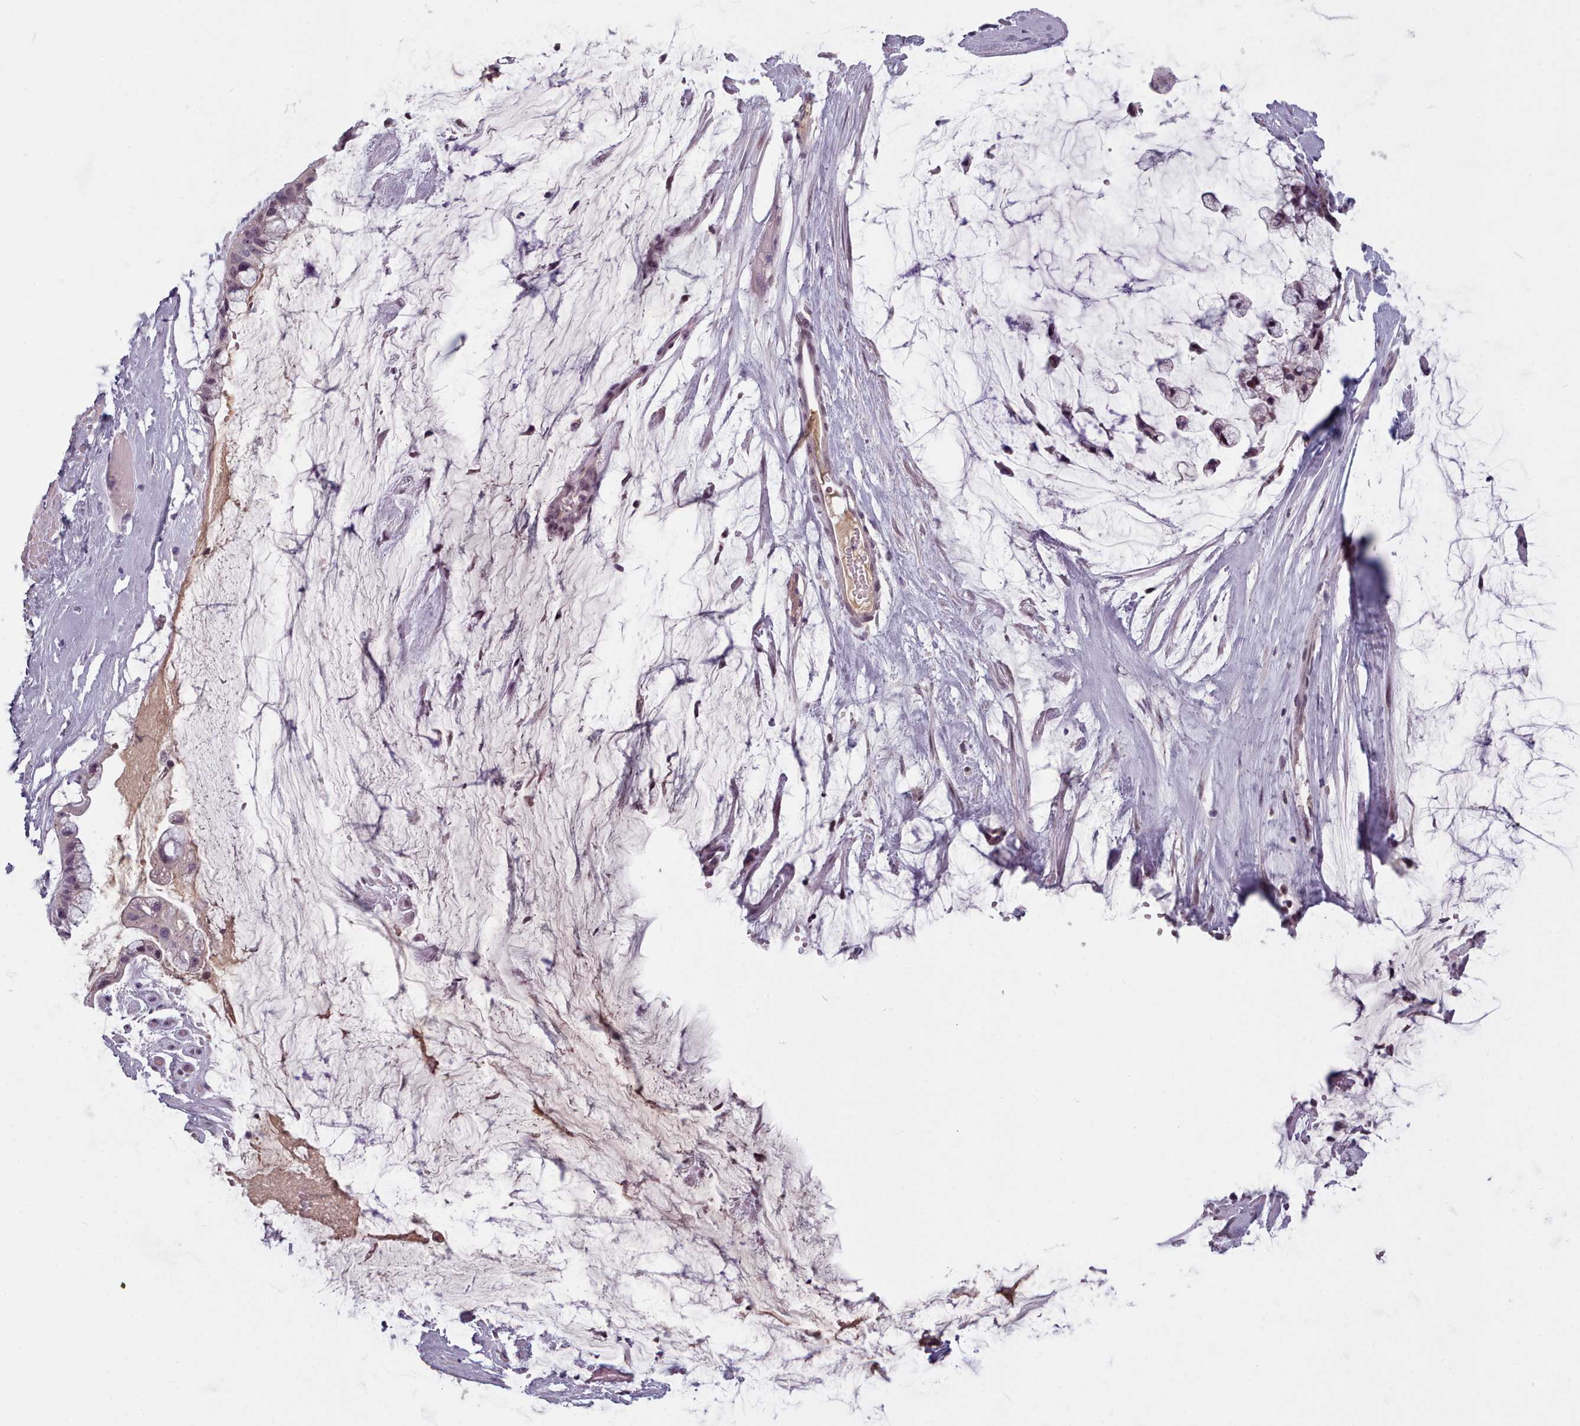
{"staining": {"intensity": "weak", "quantity": "25%-75%", "location": "nuclear"}, "tissue": "ovarian cancer", "cell_type": "Tumor cells", "image_type": "cancer", "snomed": [{"axis": "morphology", "description": "Cystadenocarcinoma, mucinous, NOS"}, {"axis": "topography", "description": "Ovary"}], "caption": "This micrograph exhibits mucinous cystadenocarcinoma (ovarian) stained with IHC to label a protein in brown. The nuclear of tumor cells show weak positivity for the protein. Nuclei are counter-stained blue.", "gene": "PBX4", "patient": {"sex": "female", "age": 39}}